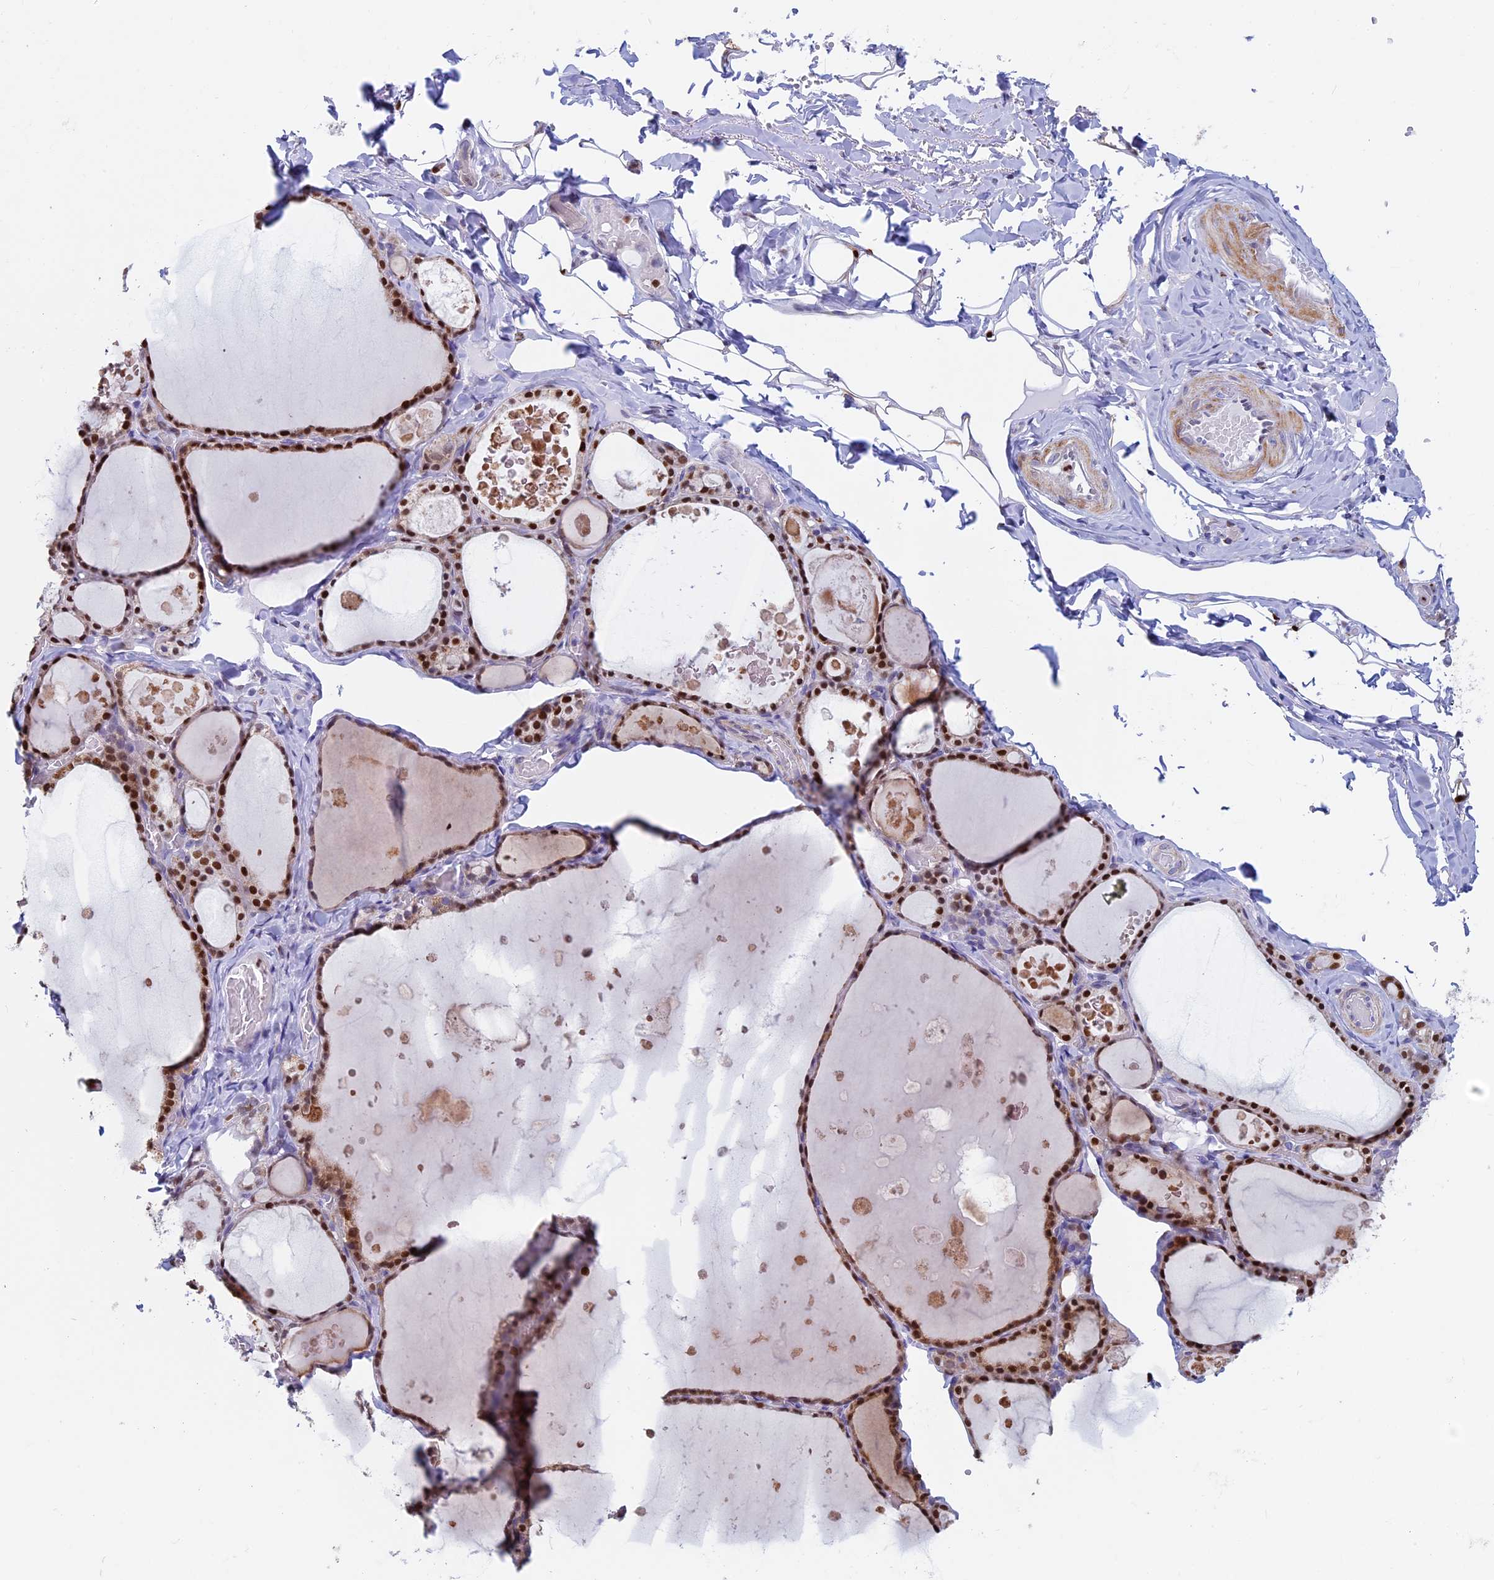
{"staining": {"intensity": "moderate", "quantity": ">75%", "location": "cytoplasmic/membranous,nuclear"}, "tissue": "thyroid gland", "cell_type": "Glandular cells", "image_type": "normal", "snomed": [{"axis": "morphology", "description": "Normal tissue, NOS"}, {"axis": "topography", "description": "Thyroid gland"}], "caption": "Immunohistochemistry (IHC) histopathology image of unremarkable human thyroid gland stained for a protein (brown), which exhibits medium levels of moderate cytoplasmic/membranous,nuclear staining in approximately >75% of glandular cells.", "gene": "ACSS1", "patient": {"sex": "male", "age": 56}}